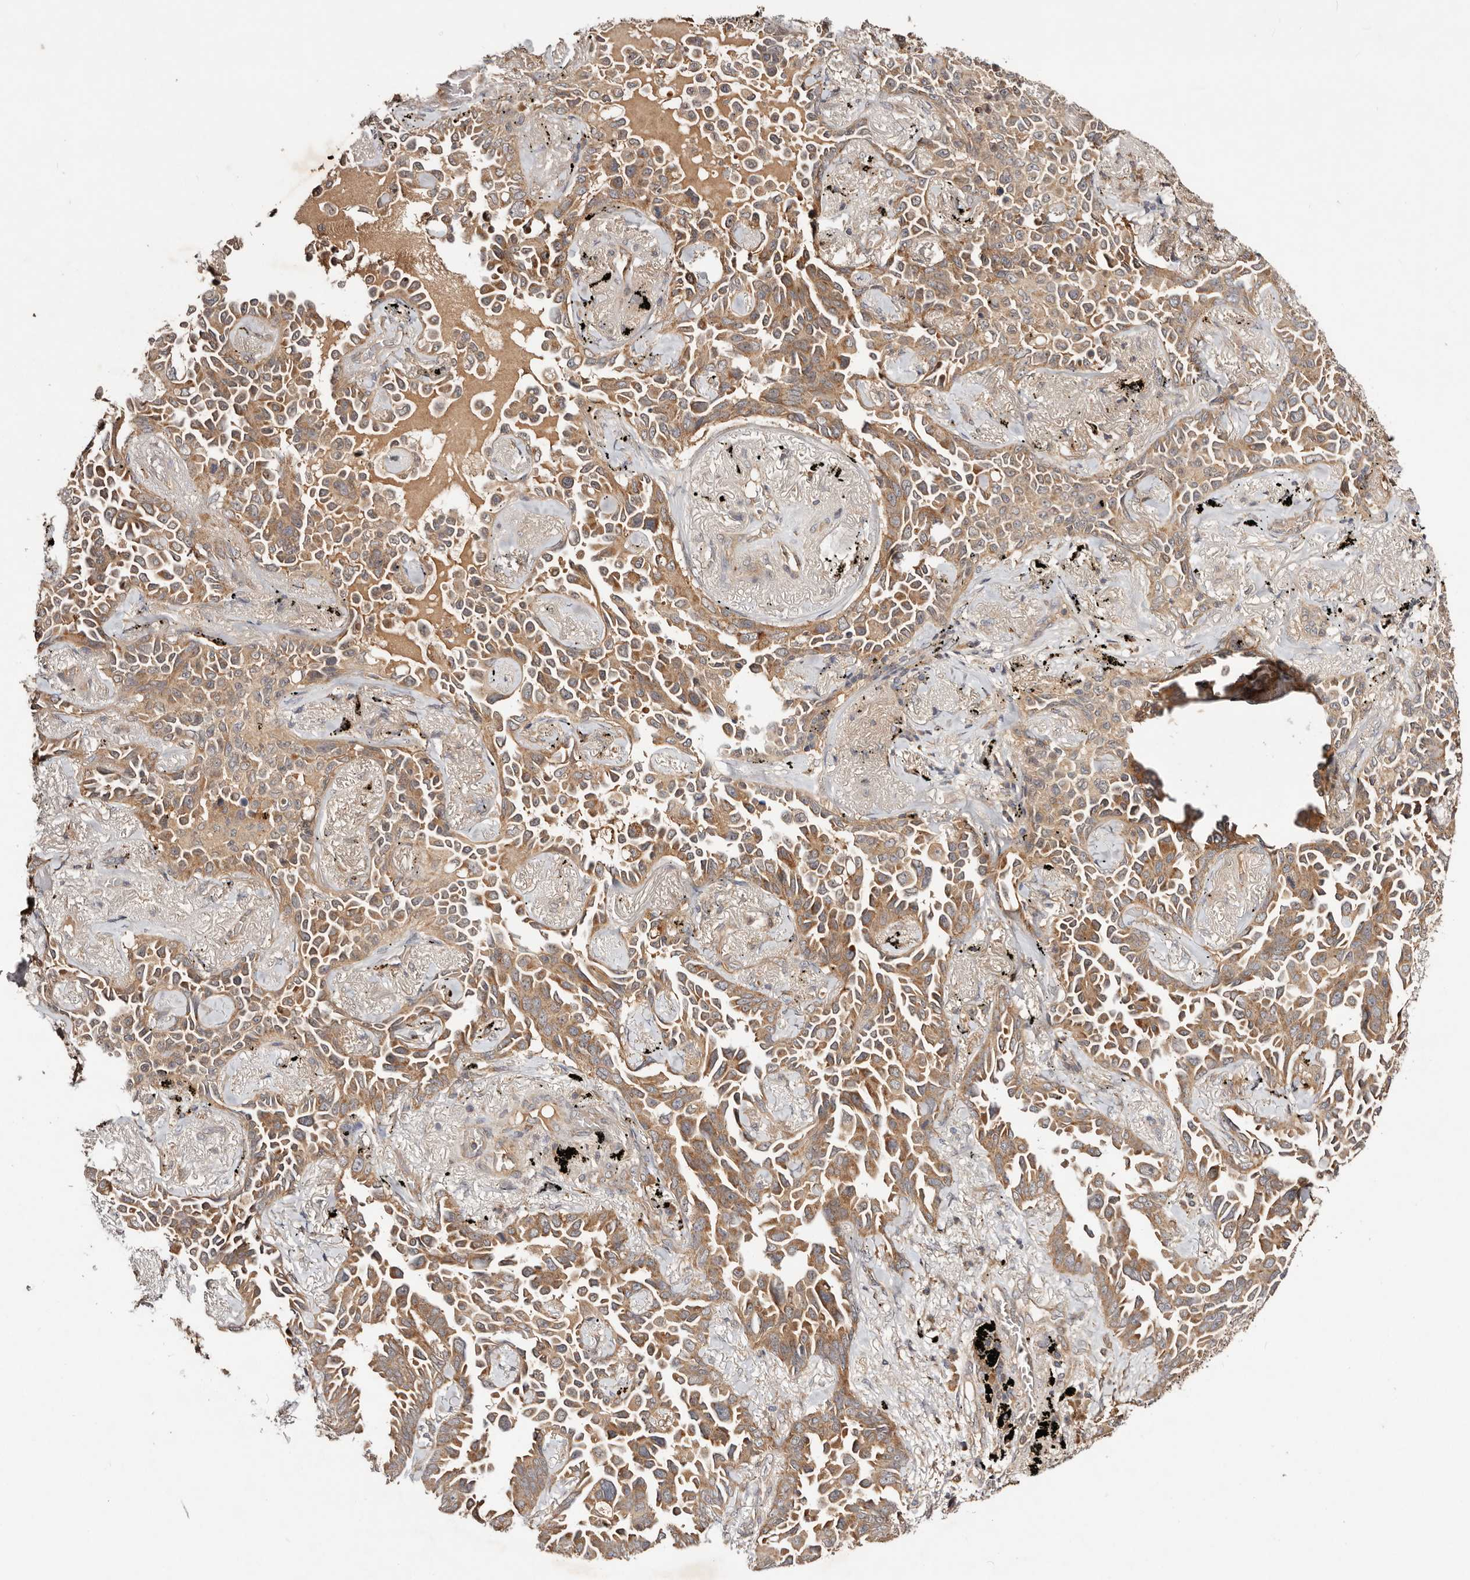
{"staining": {"intensity": "moderate", "quantity": ">75%", "location": "cytoplasmic/membranous"}, "tissue": "lung cancer", "cell_type": "Tumor cells", "image_type": "cancer", "snomed": [{"axis": "morphology", "description": "Adenocarcinoma, NOS"}, {"axis": "topography", "description": "Lung"}], "caption": "Adenocarcinoma (lung) tissue shows moderate cytoplasmic/membranous expression in about >75% of tumor cells", "gene": "PKIB", "patient": {"sex": "female", "age": 67}}